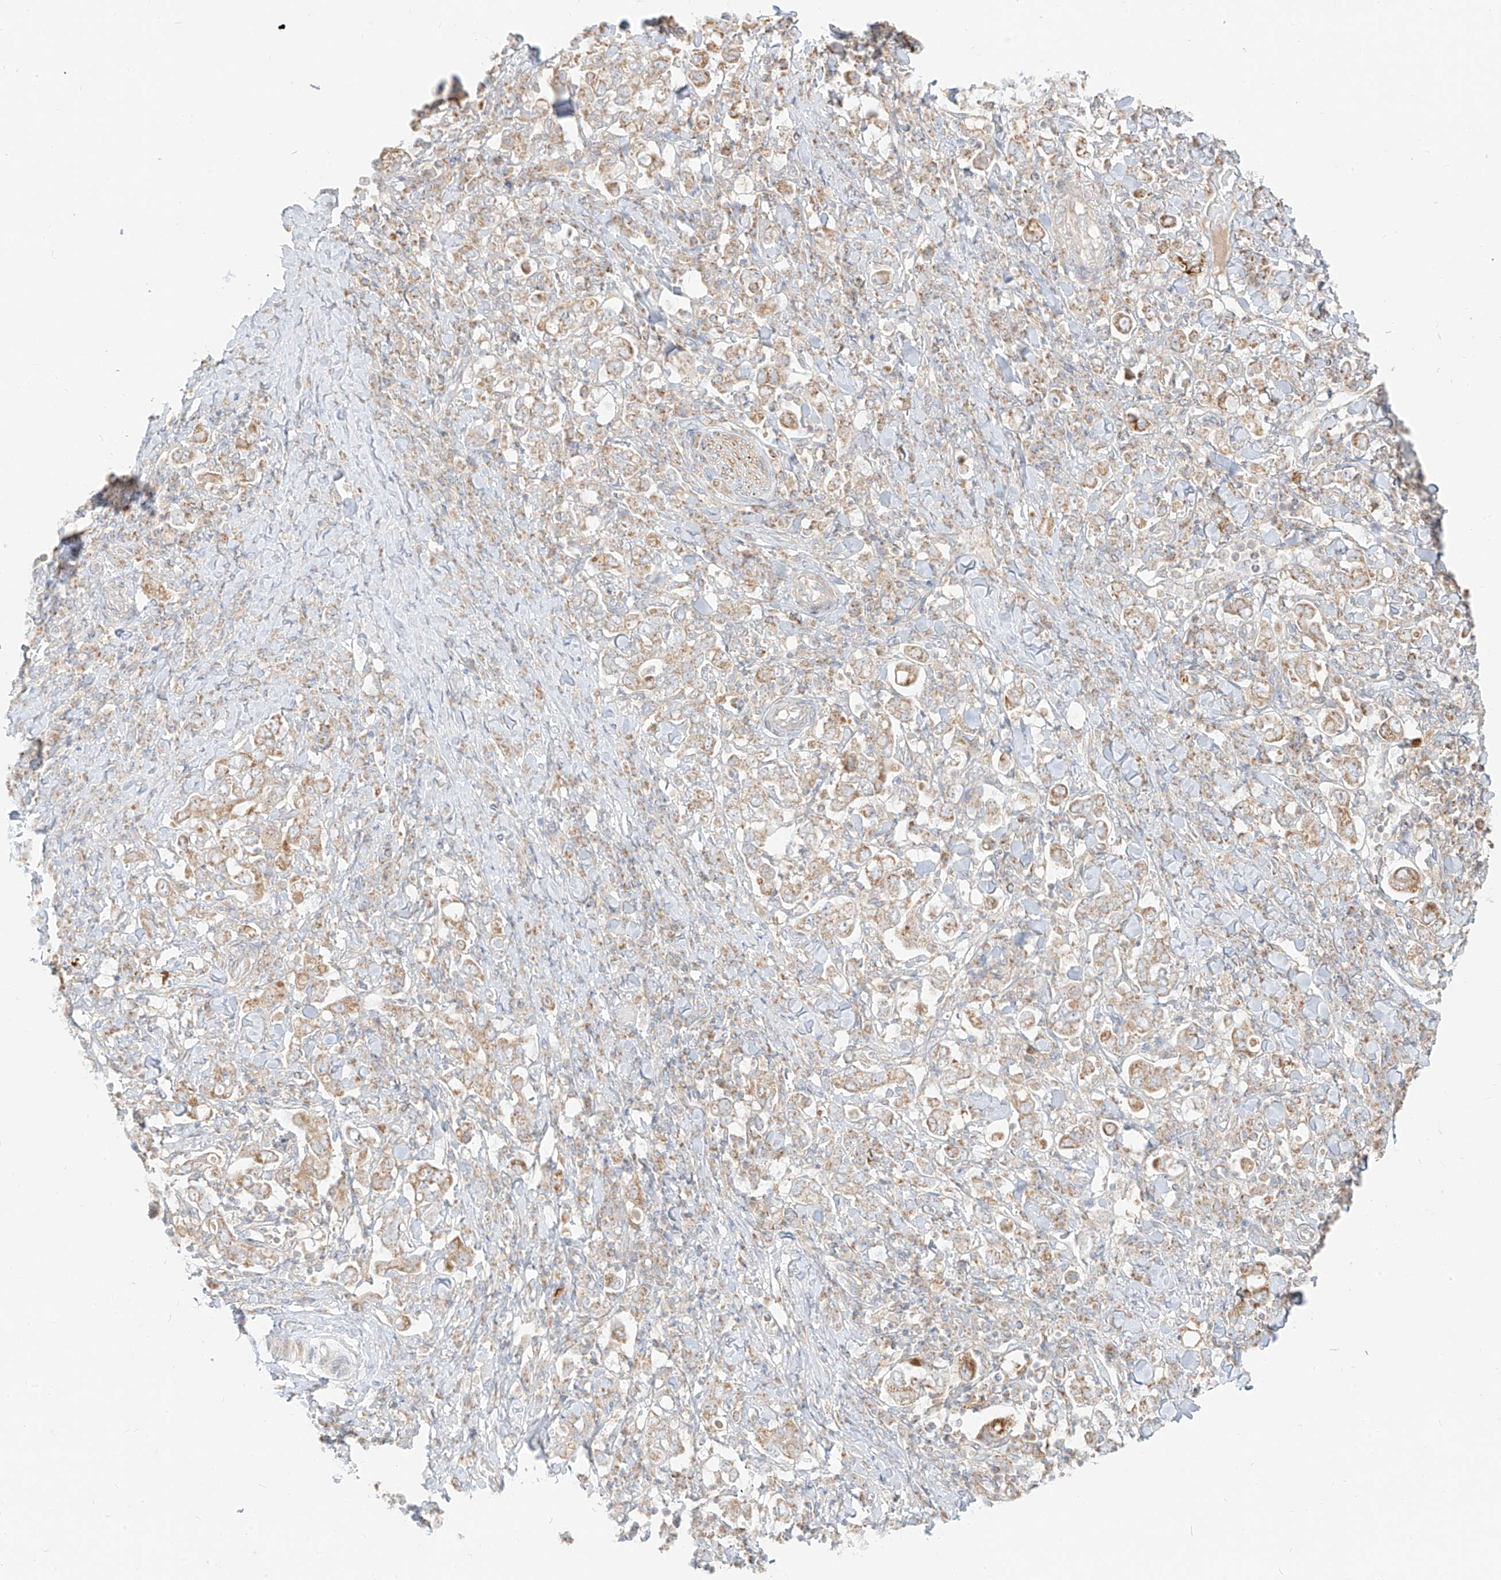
{"staining": {"intensity": "moderate", "quantity": ">75%", "location": "cytoplasmic/membranous"}, "tissue": "stomach cancer", "cell_type": "Tumor cells", "image_type": "cancer", "snomed": [{"axis": "morphology", "description": "Adenocarcinoma, NOS"}, {"axis": "topography", "description": "Stomach, upper"}], "caption": "Human adenocarcinoma (stomach) stained for a protein (brown) shows moderate cytoplasmic/membranous positive positivity in approximately >75% of tumor cells.", "gene": "ZIM3", "patient": {"sex": "male", "age": 62}}